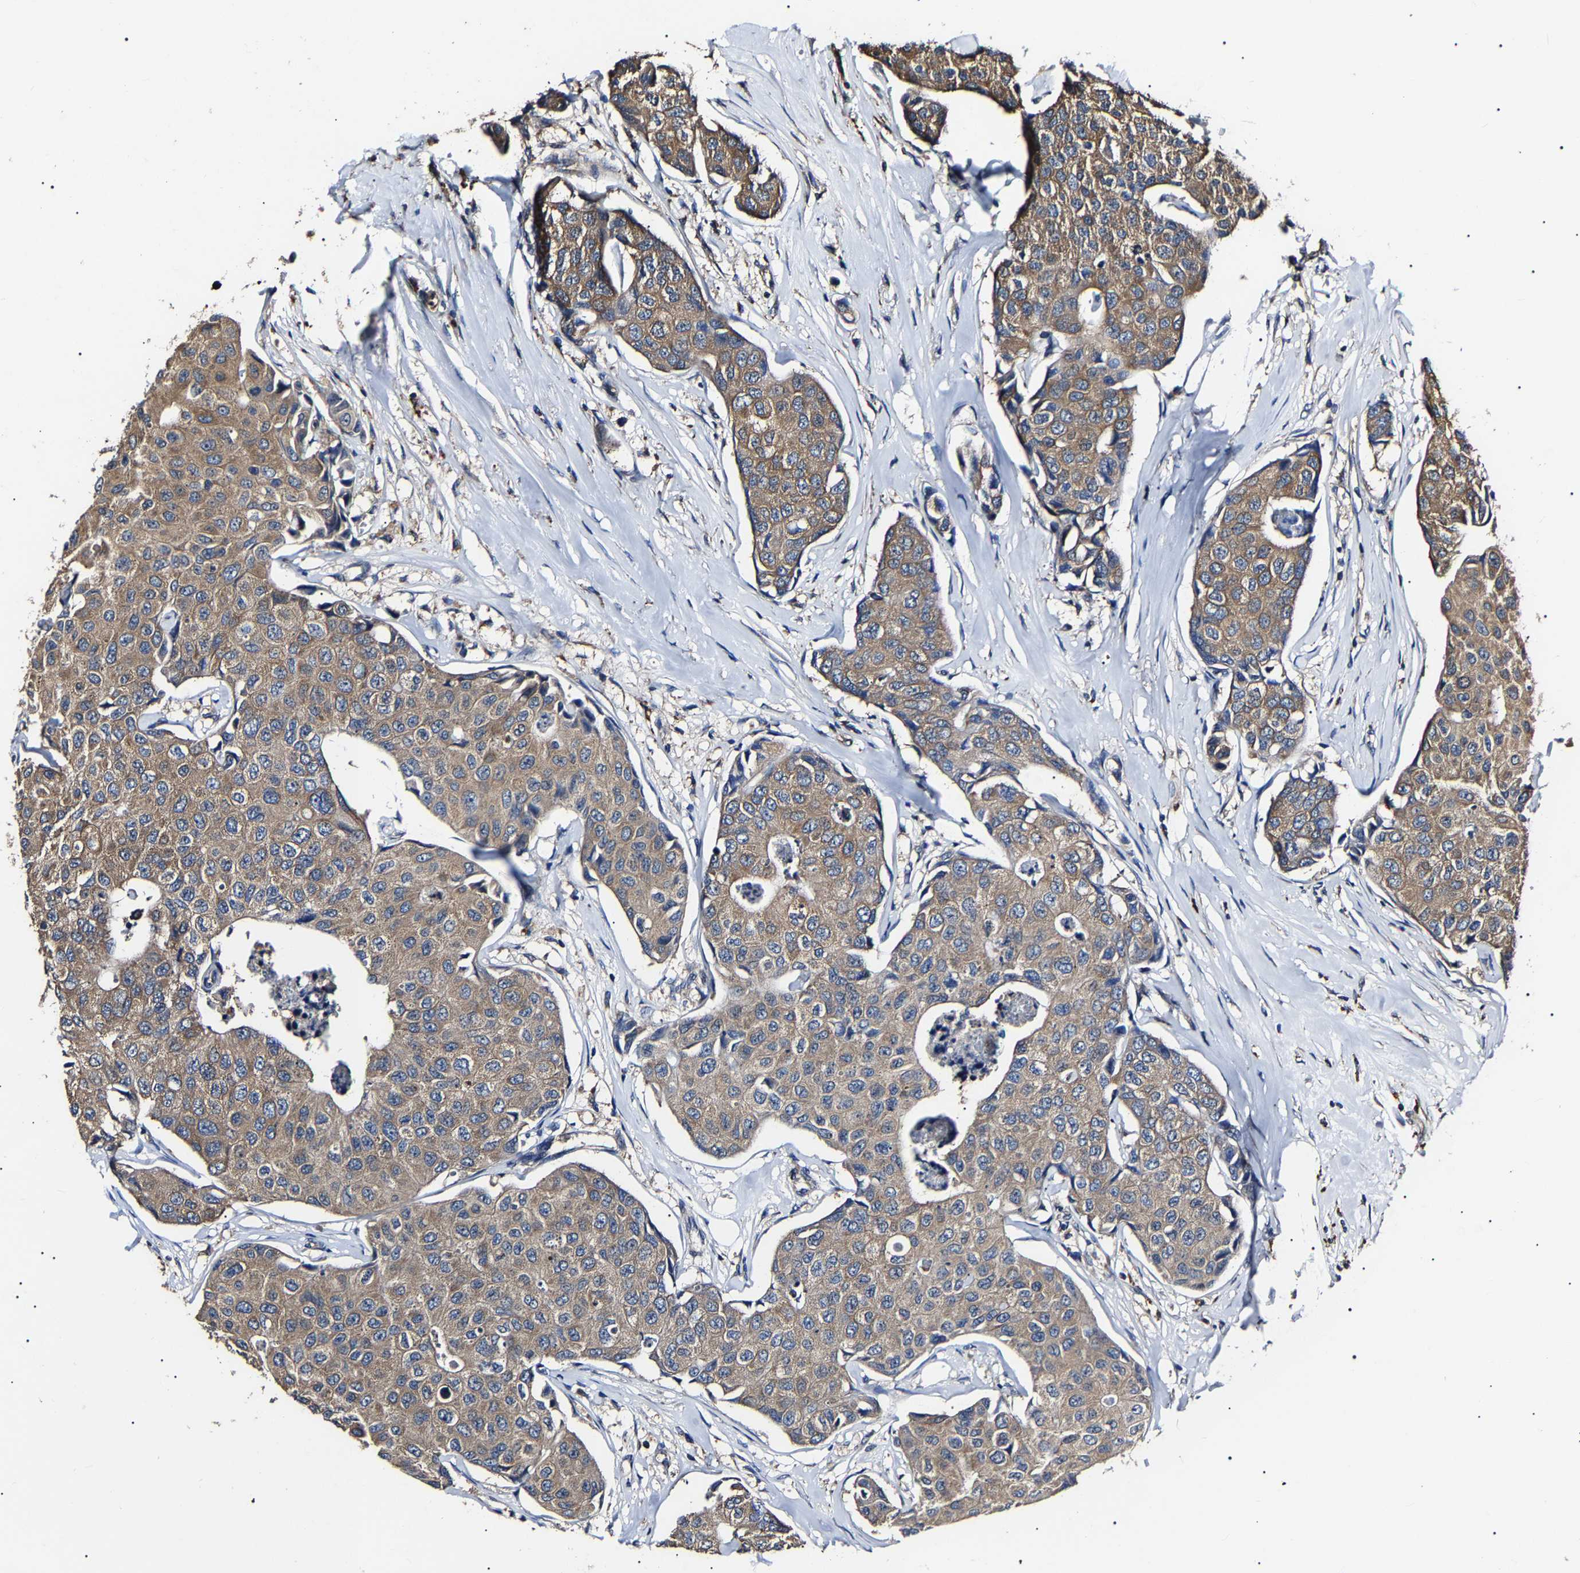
{"staining": {"intensity": "moderate", "quantity": ">75%", "location": "cytoplasmic/membranous"}, "tissue": "breast cancer", "cell_type": "Tumor cells", "image_type": "cancer", "snomed": [{"axis": "morphology", "description": "Duct carcinoma"}, {"axis": "topography", "description": "Breast"}], "caption": "Intraductal carcinoma (breast) stained with a protein marker shows moderate staining in tumor cells.", "gene": "CCT8", "patient": {"sex": "female", "age": 80}}